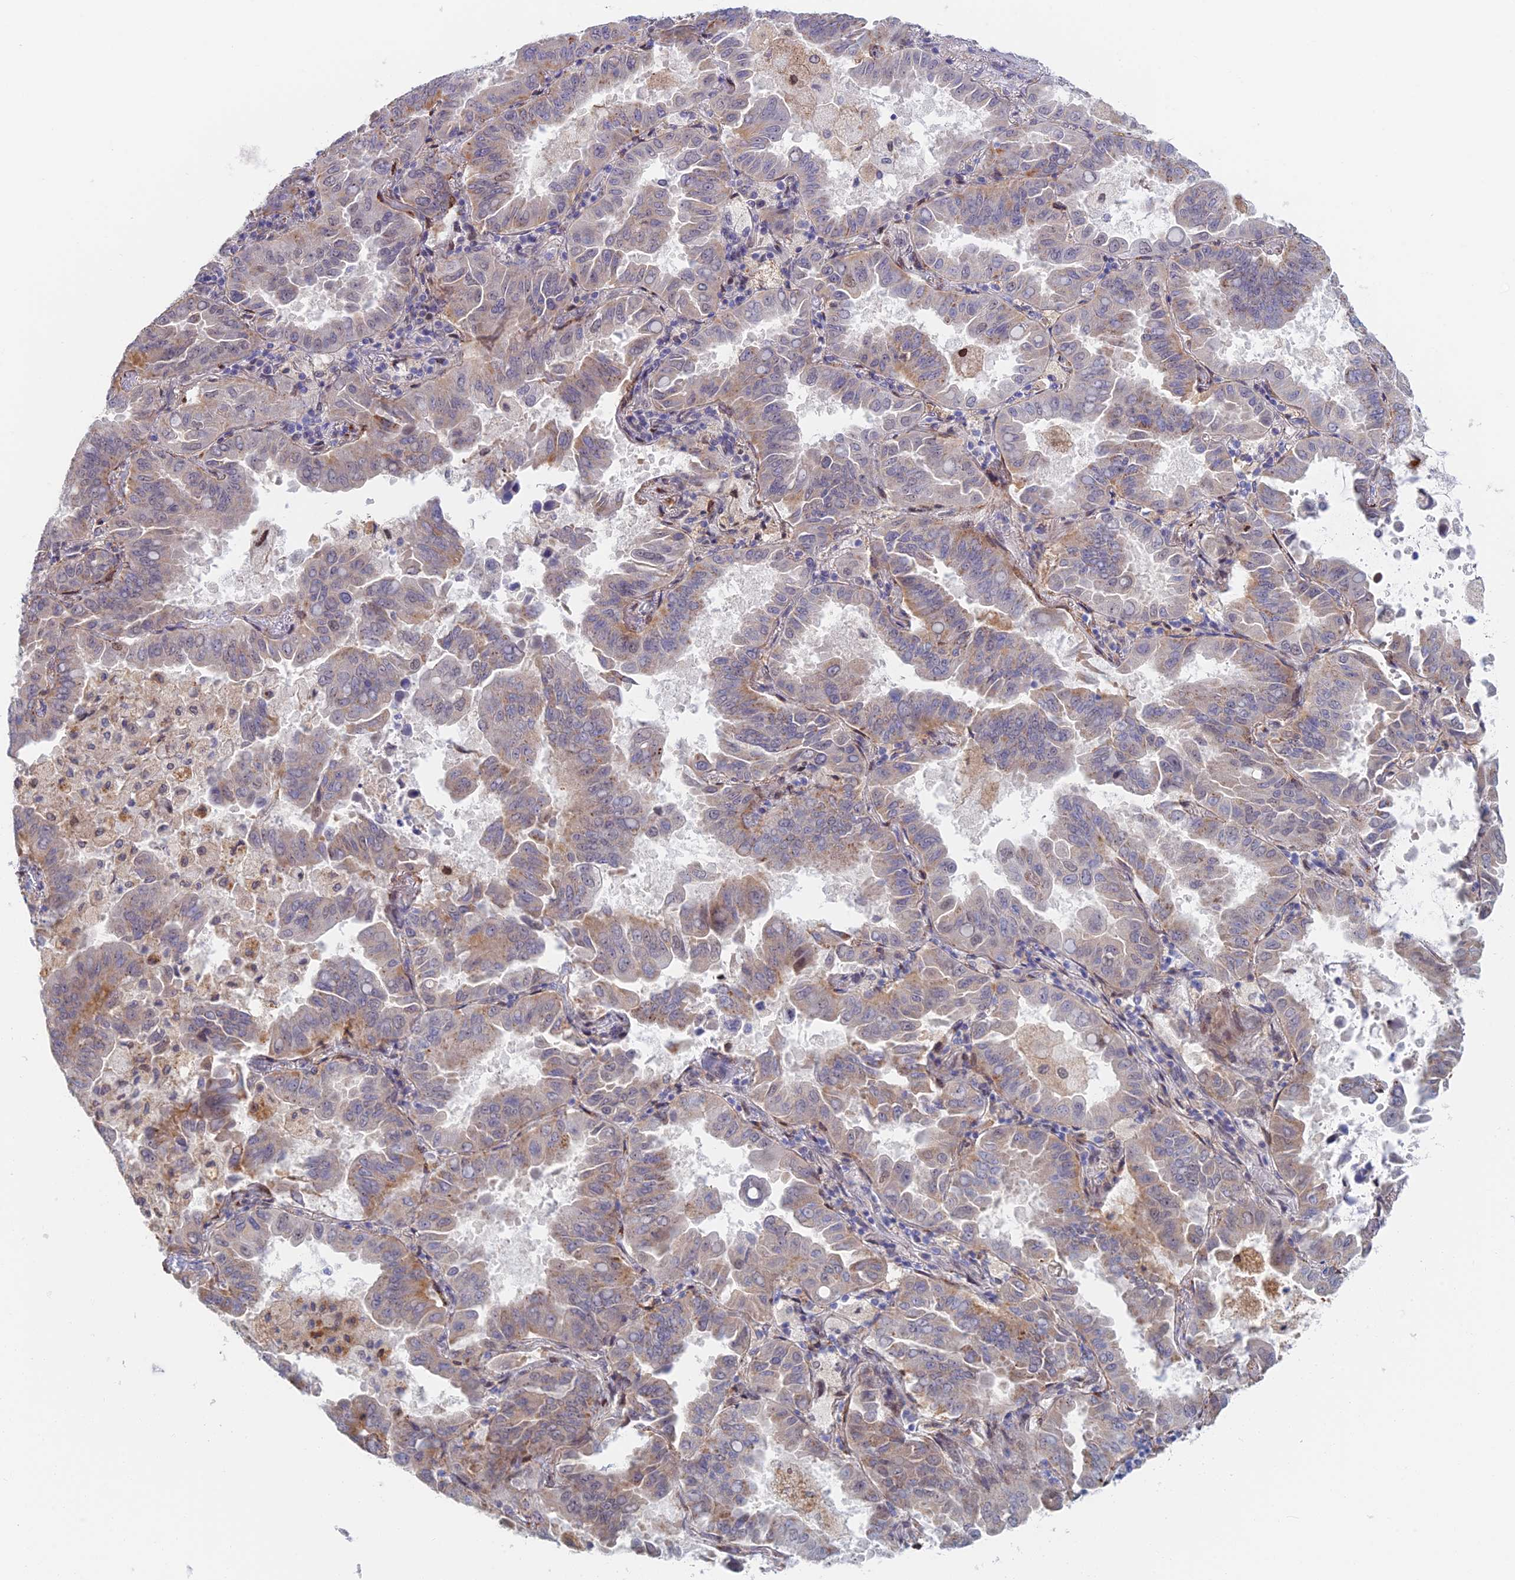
{"staining": {"intensity": "moderate", "quantity": "25%-75%", "location": "cytoplasmic/membranous"}, "tissue": "lung cancer", "cell_type": "Tumor cells", "image_type": "cancer", "snomed": [{"axis": "morphology", "description": "Adenocarcinoma, NOS"}, {"axis": "topography", "description": "Lung"}], "caption": "Immunohistochemical staining of adenocarcinoma (lung) demonstrates moderate cytoplasmic/membranous protein staining in about 25%-75% of tumor cells.", "gene": "ZUP1", "patient": {"sex": "male", "age": 64}}